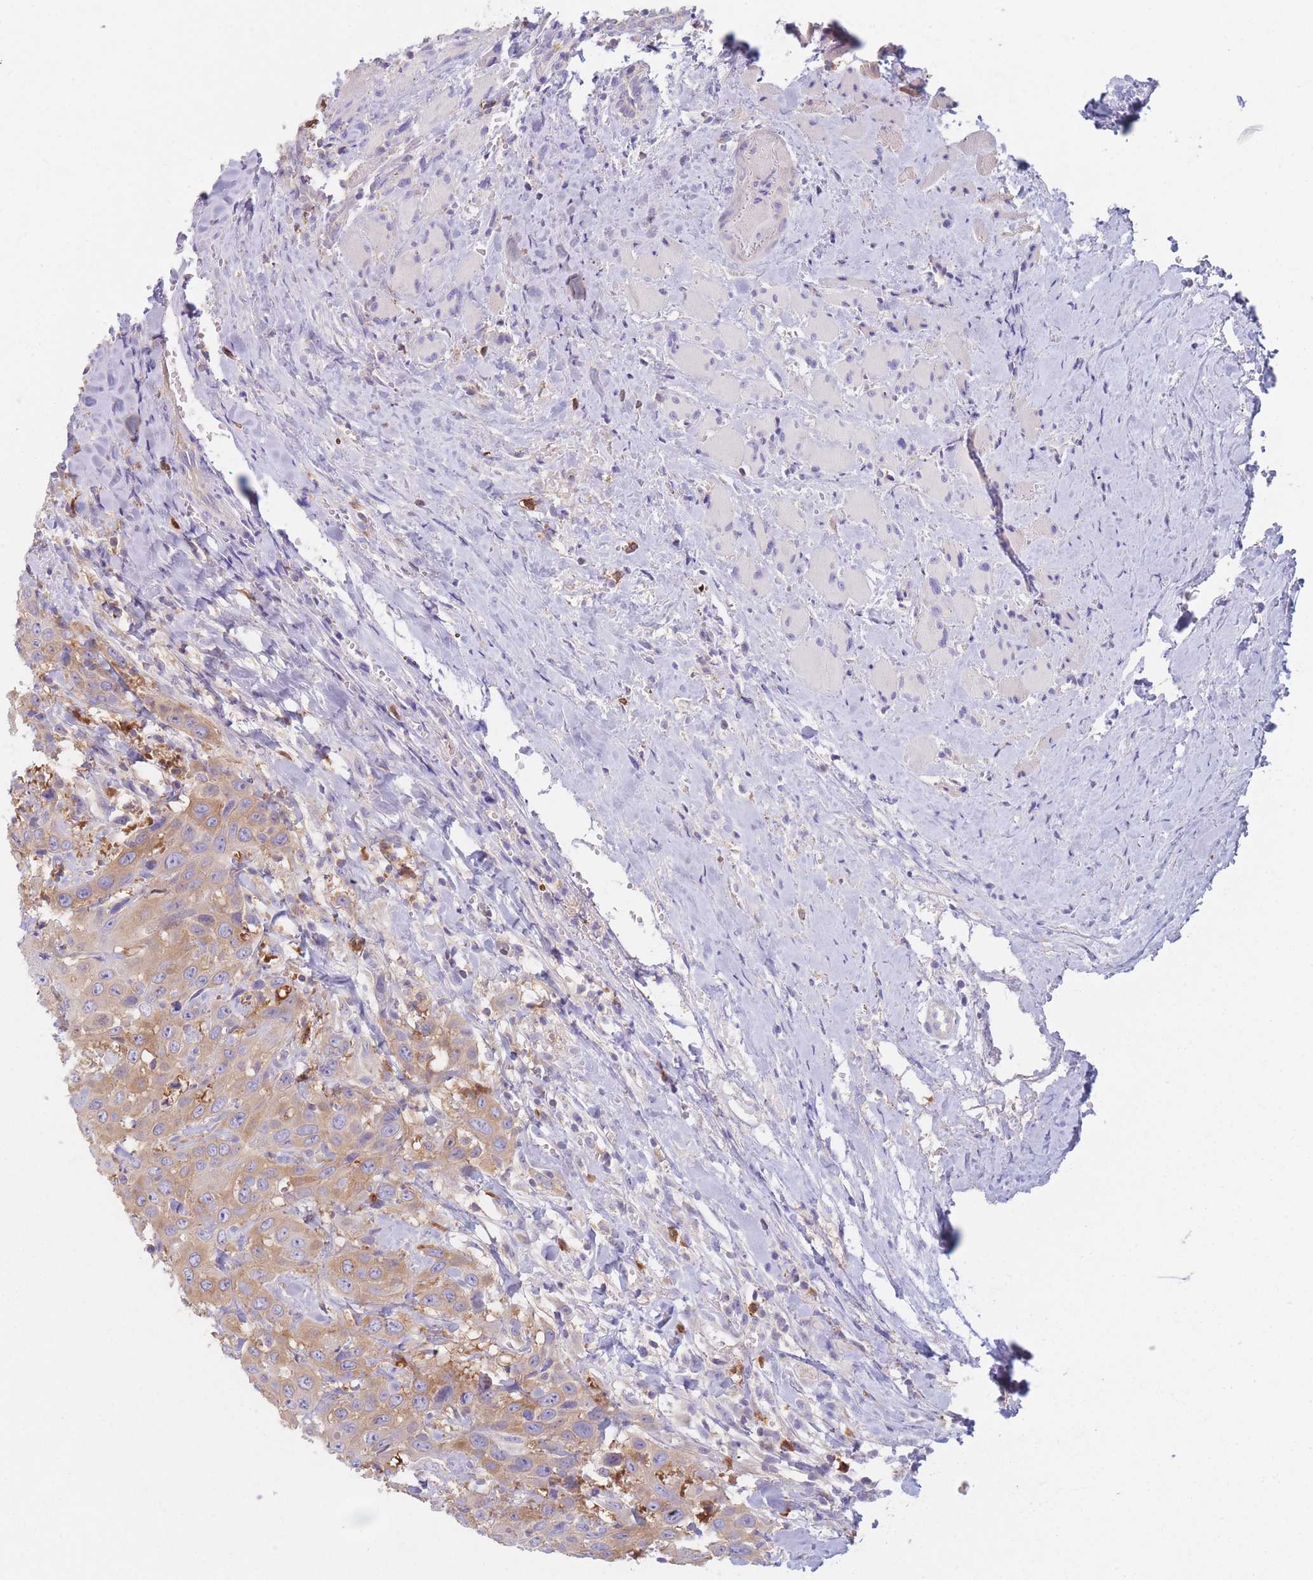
{"staining": {"intensity": "moderate", "quantity": ">75%", "location": "cytoplasmic/membranous"}, "tissue": "head and neck cancer", "cell_type": "Tumor cells", "image_type": "cancer", "snomed": [{"axis": "morphology", "description": "Squamous cell carcinoma, NOS"}, {"axis": "topography", "description": "Head-Neck"}], "caption": "Immunohistochemistry (IHC) of human head and neck squamous cell carcinoma demonstrates medium levels of moderate cytoplasmic/membranous positivity in approximately >75% of tumor cells.", "gene": "ST3GAL4", "patient": {"sex": "male", "age": 81}}